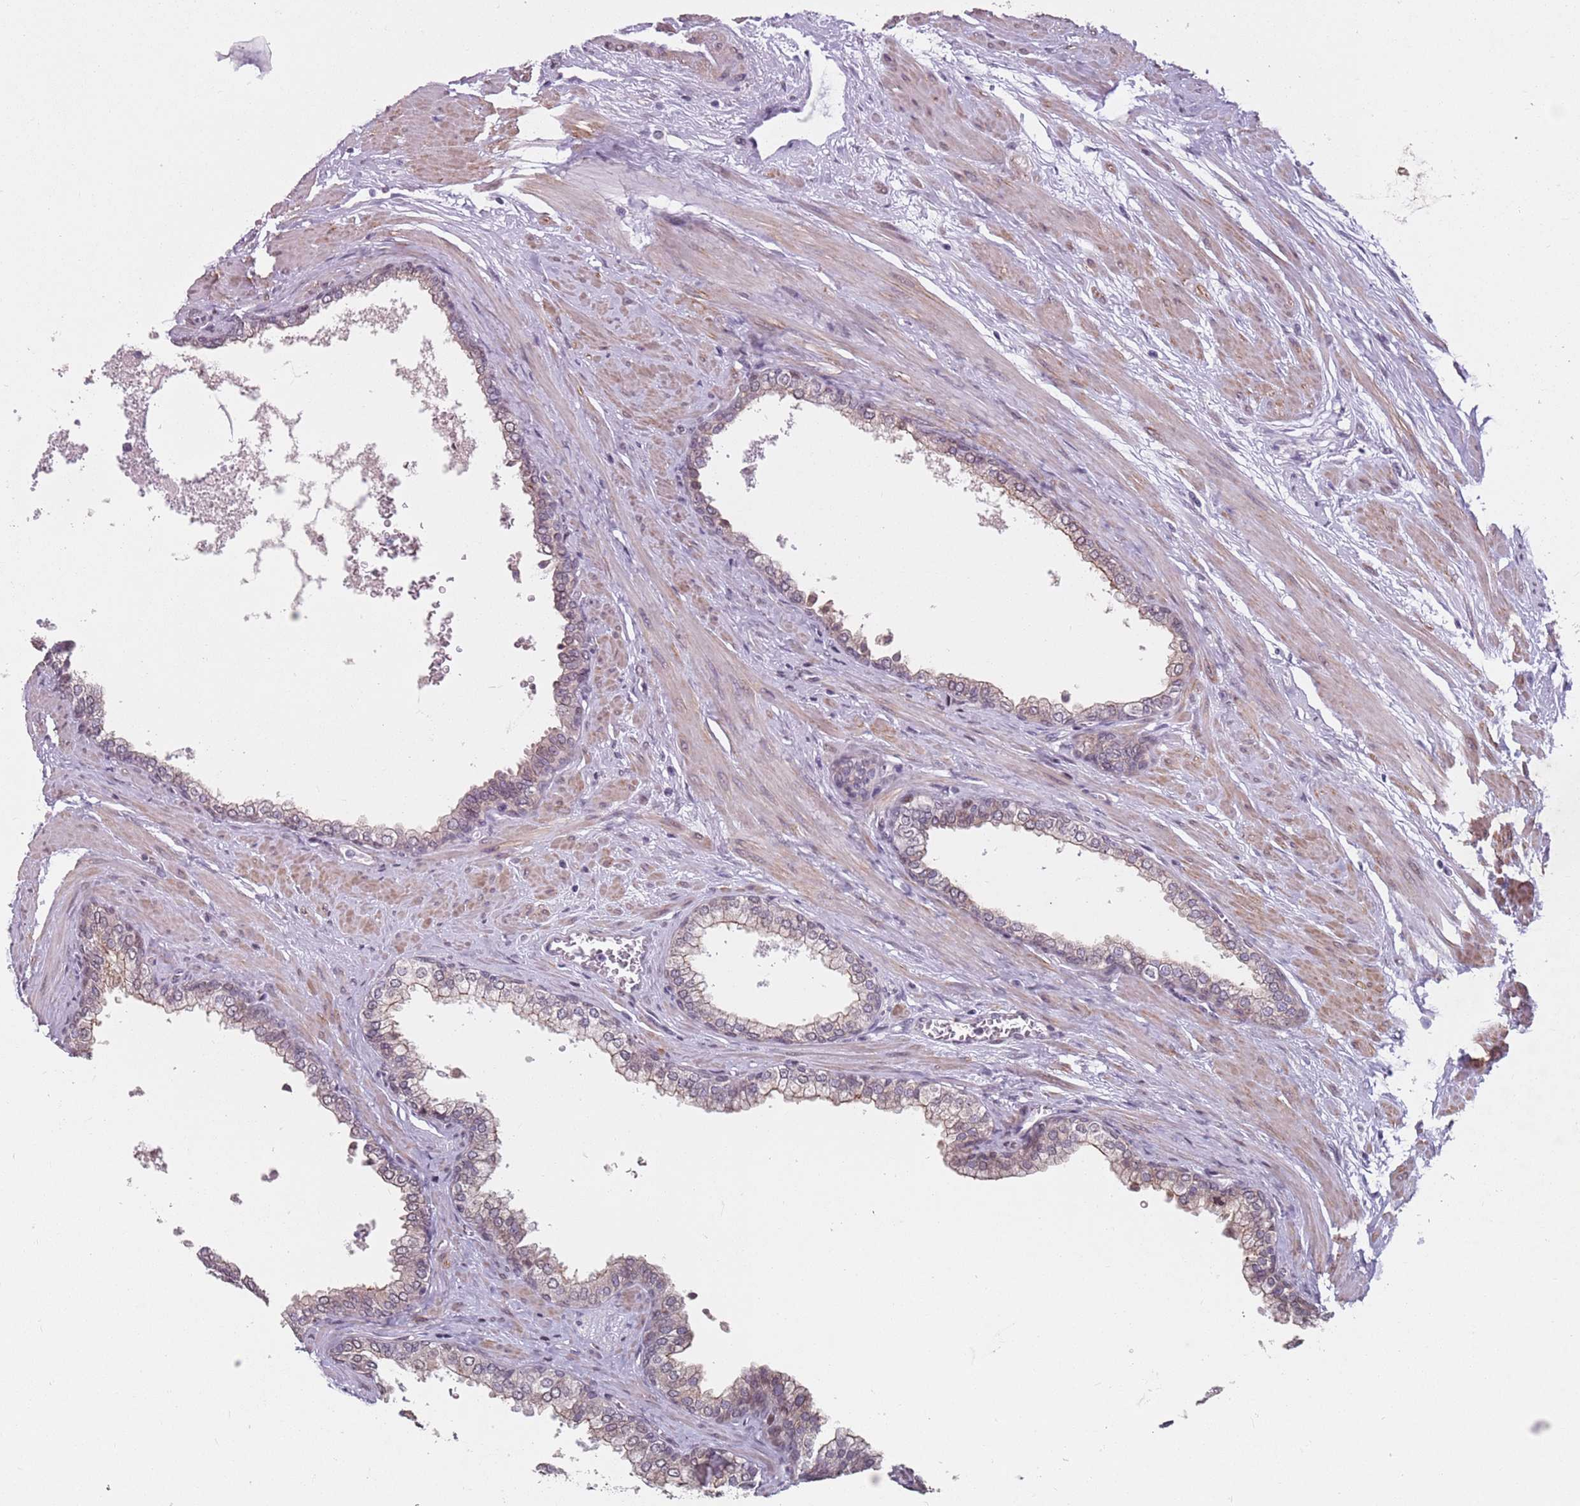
{"staining": {"intensity": "moderate", "quantity": "25%-75%", "location": "cytoplasmic/membranous"}, "tissue": "prostate", "cell_type": "Glandular cells", "image_type": "normal", "snomed": [{"axis": "morphology", "description": "Normal tissue, NOS"}, {"axis": "morphology", "description": "Urothelial carcinoma, Low grade"}, {"axis": "topography", "description": "Urinary bladder"}, {"axis": "topography", "description": "Prostate"}], "caption": "This image exhibits immunohistochemistry staining of benign human prostate, with medium moderate cytoplasmic/membranous expression in about 25%-75% of glandular cells.", "gene": "TMC4", "patient": {"sex": "male", "age": 60}}